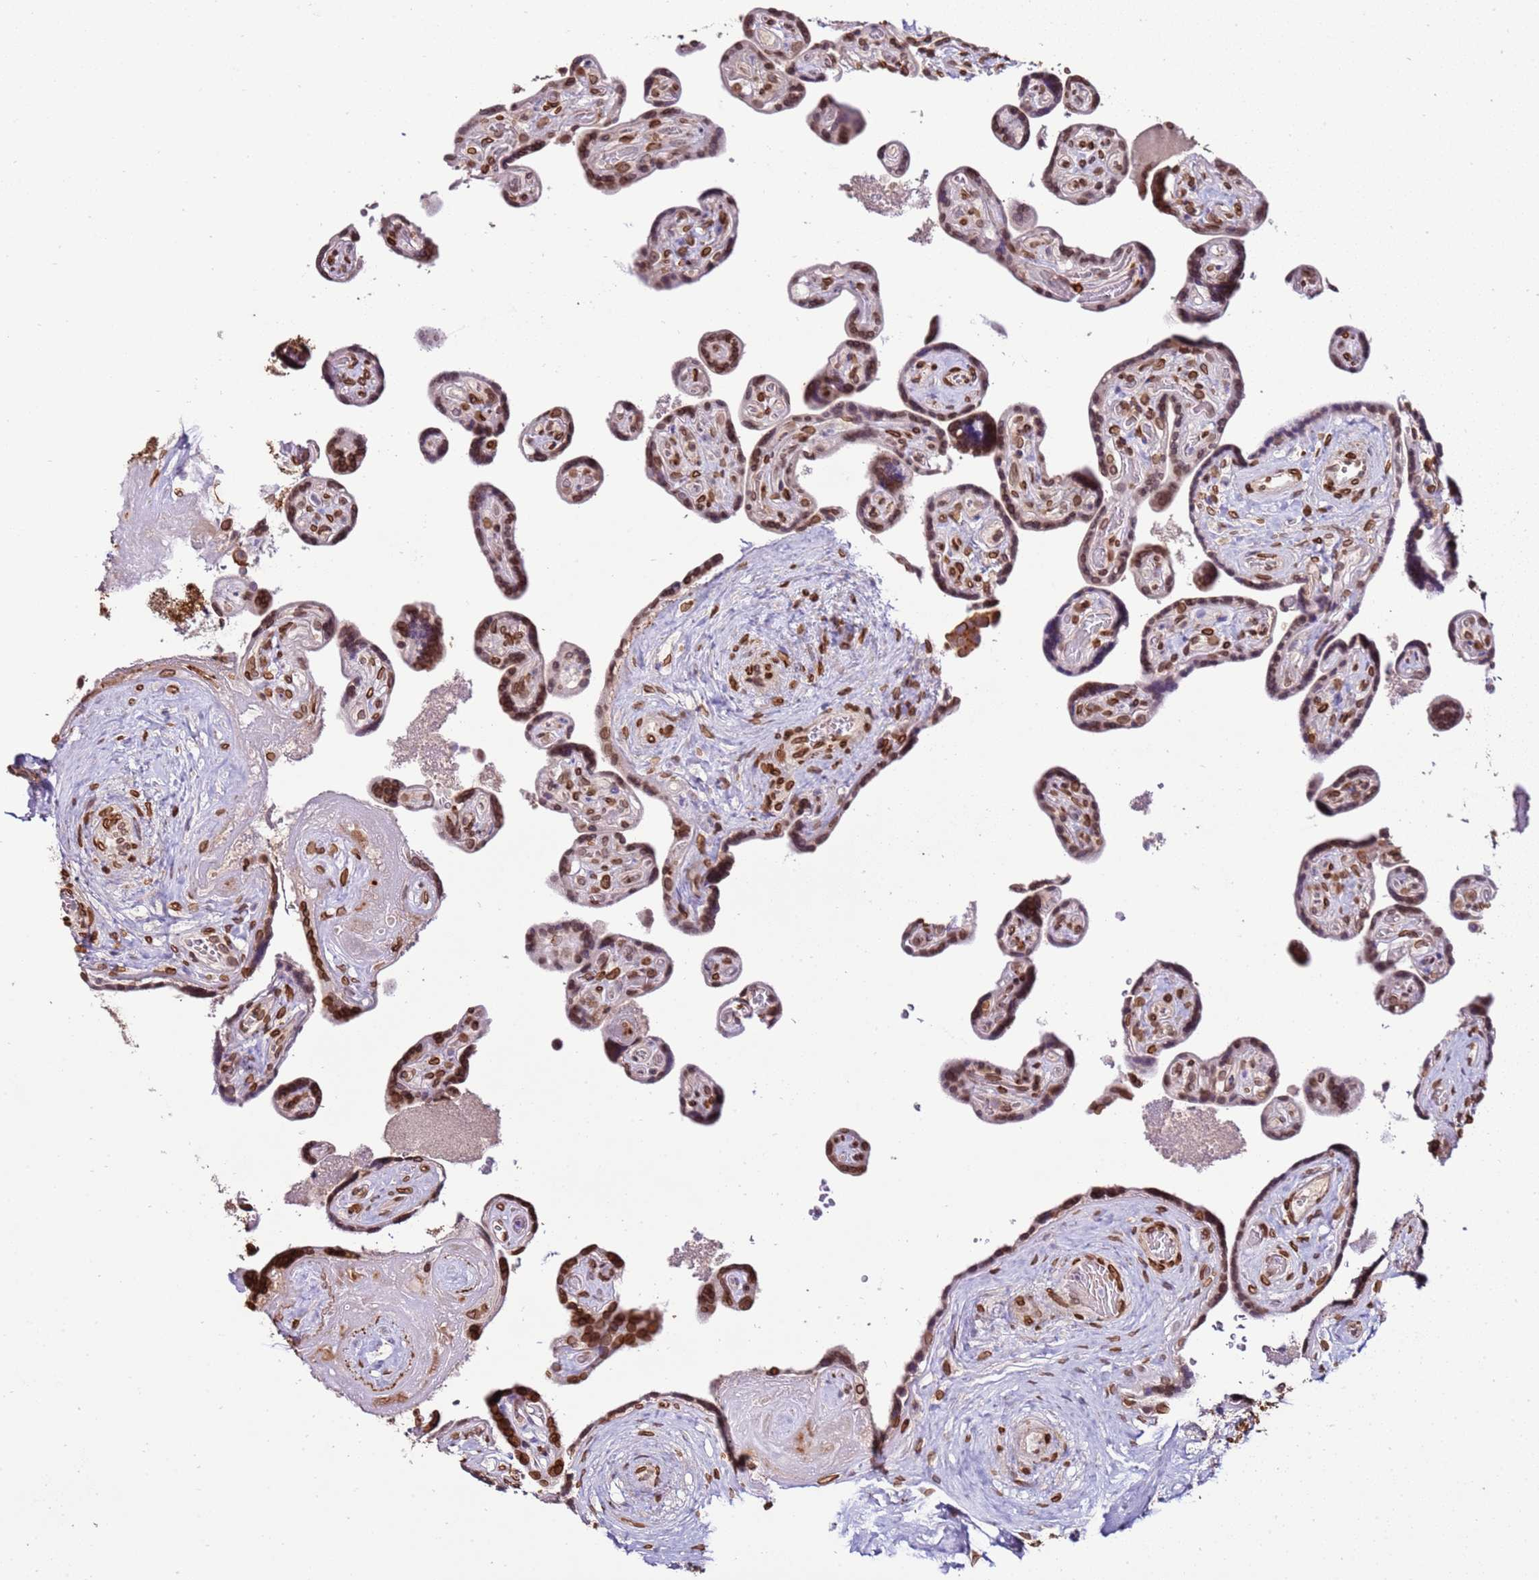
{"staining": {"intensity": "strong", "quantity": ">75%", "location": "cytoplasmic/membranous,nuclear"}, "tissue": "placenta", "cell_type": "Trophoblastic cells", "image_type": "normal", "snomed": [{"axis": "morphology", "description": "Normal tissue, NOS"}, {"axis": "topography", "description": "Placenta"}], "caption": "DAB immunohistochemical staining of benign placenta reveals strong cytoplasmic/membranous,nuclear protein staining in approximately >75% of trophoblastic cells.", "gene": "TMEM47", "patient": {"sex": "female", "age": 32}}